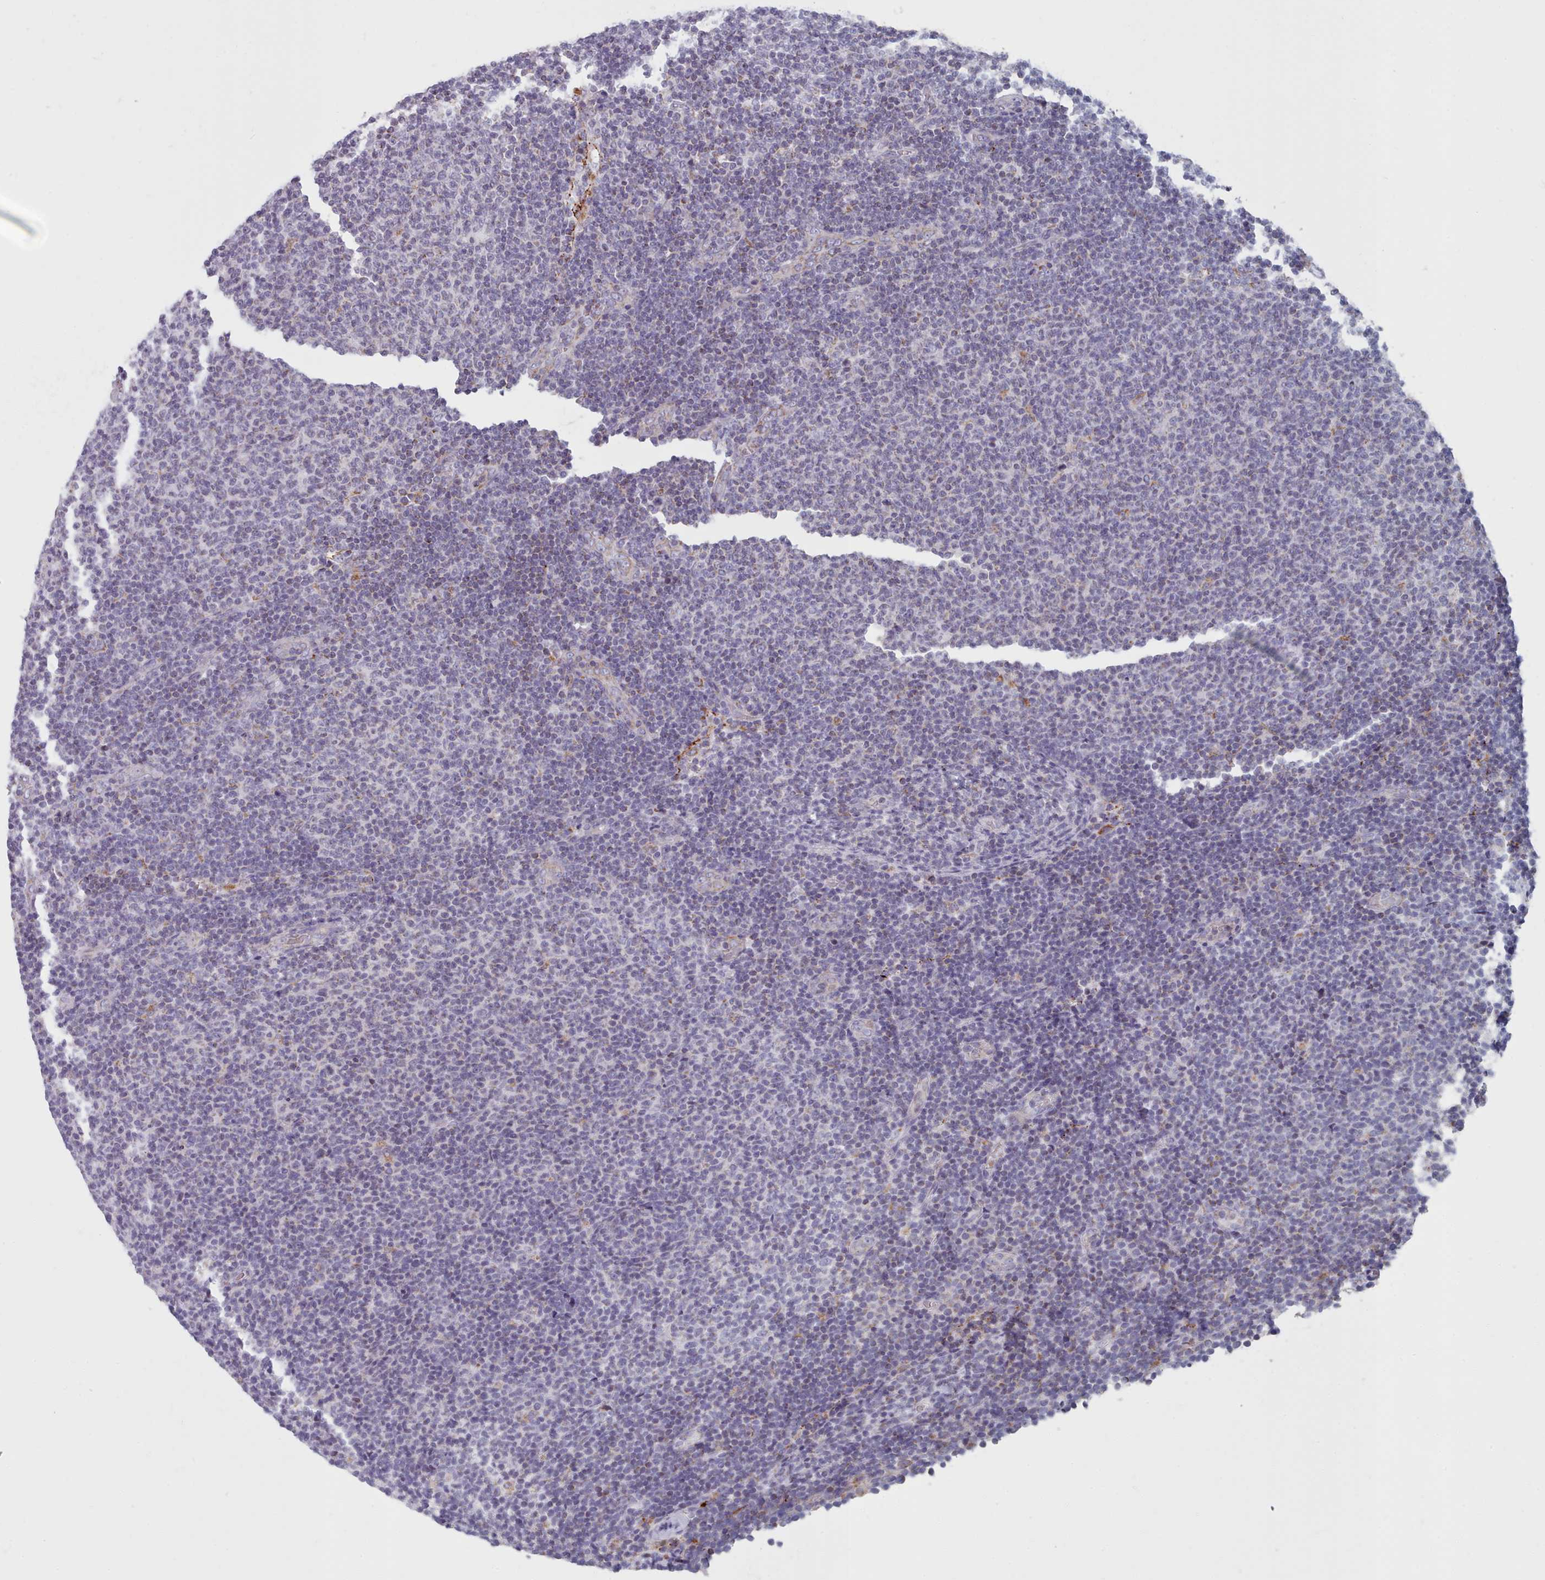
{"staining": {"intensity": "negative", "quantity": "none", "location": "none"}, "tissue": "lymphoma", "cell_type": "Tumor cells", "image_type": "cancer", "snomed": [{"axis": "morphology", "description": "Malignant lymphoma, non-Hodgkin's type, Low grade"}, {"axis": "topography", "description": "Lymph node"}], "caption": "Tumor cells are negative for brown protein staining in lymphoma.", "gene": "FAM170B", "patient": {"sex": "male", "age": 66}}